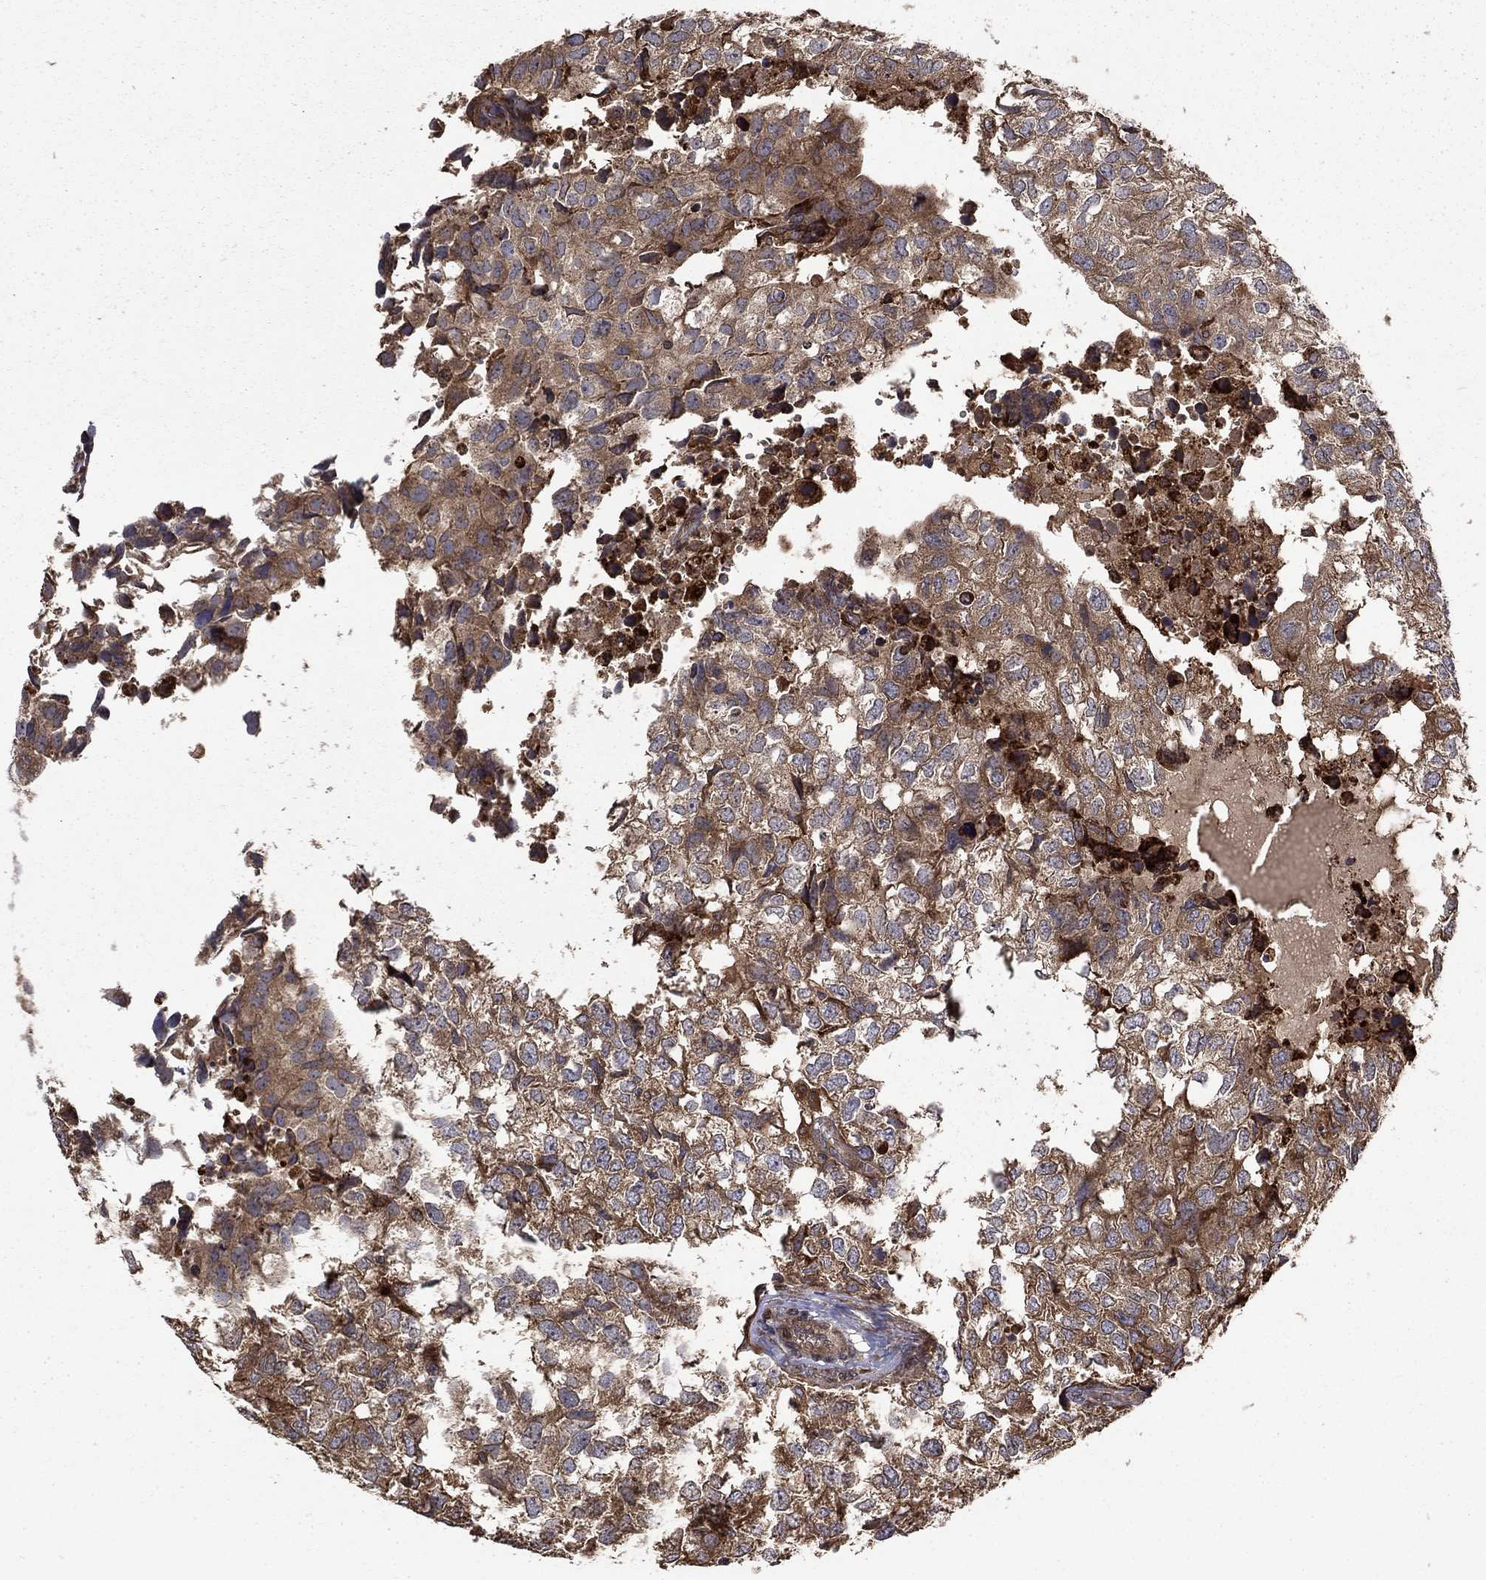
{"staining": {"intensity": "moderate", "quantity": "25%-75%", "location": "cytoplasmic/membranous"}, "tissue": "breast cancer", "cell_type": "Tumor cells", "image_type": "cancer", "snomed": [{"axis": "morphology", "description": "Duct carcinoma"}, {"axis": "topography", "description": "Breast"}], "caption": "A photomicrograph of breast invasive ductal carcinoma stained for a protein exhibits moderate cytoplasmic/membranous brown staining in tumor cells.", "gene": "BABAM2", "patient": {"sex": "female", "age": 30}}